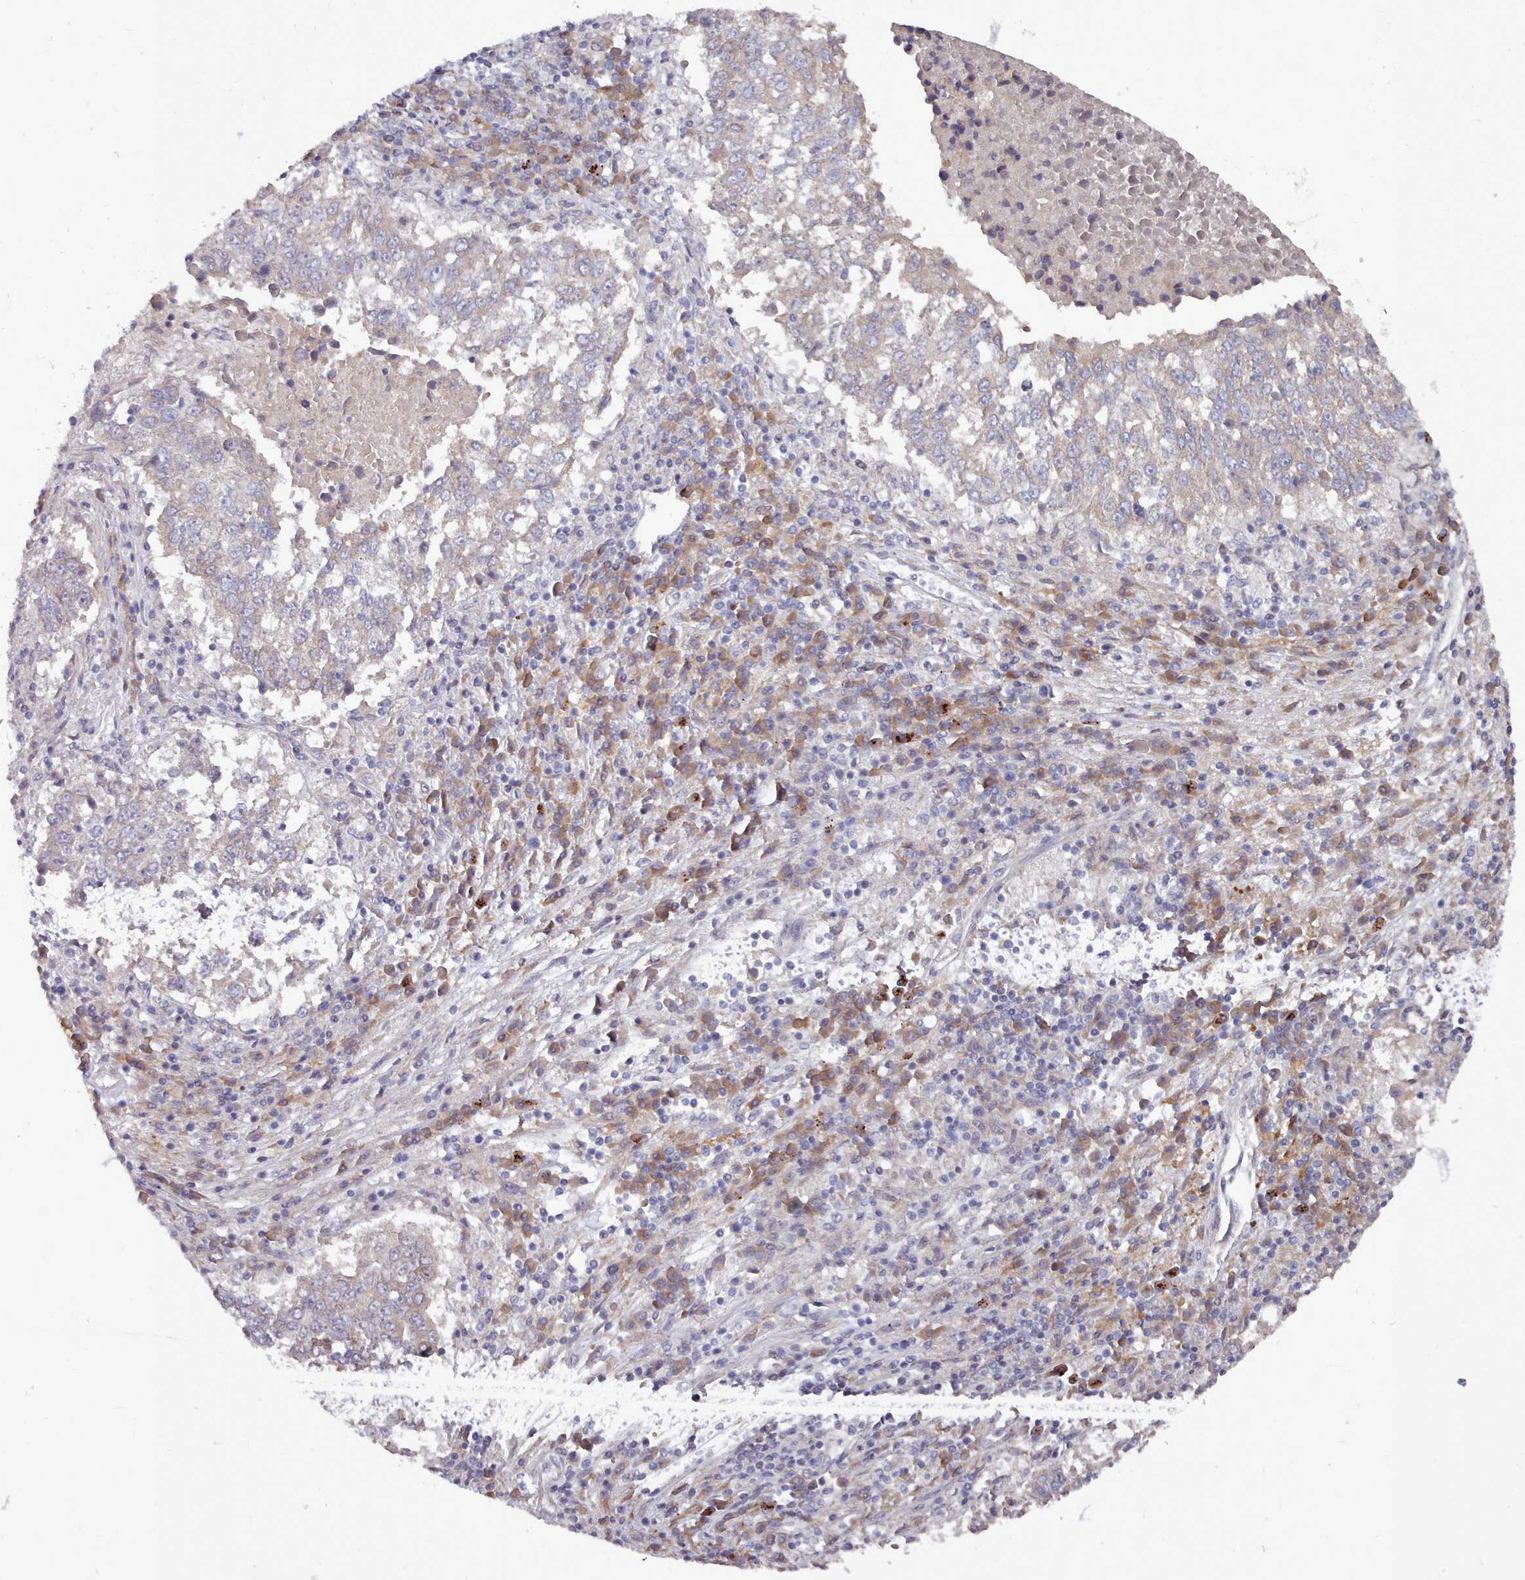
{"staining": {"intensity": "negative", "quantity": "none", "location": "none"}, "tissue": "lung cancer", "cell_type": "Tumor cells", "image_type": "cancer", "snomed": [{"axis": "morphology", "description": "Squamous cell carcinoma, NOS"}, {"axis": "topography", "description": "Lung"}], "caption": "There is no significant positivity in tumor cells of lung cancer (squamous cell carcinoma).", "gene": "ACKR3", "patient": {"sex": "male", "age": 73}}